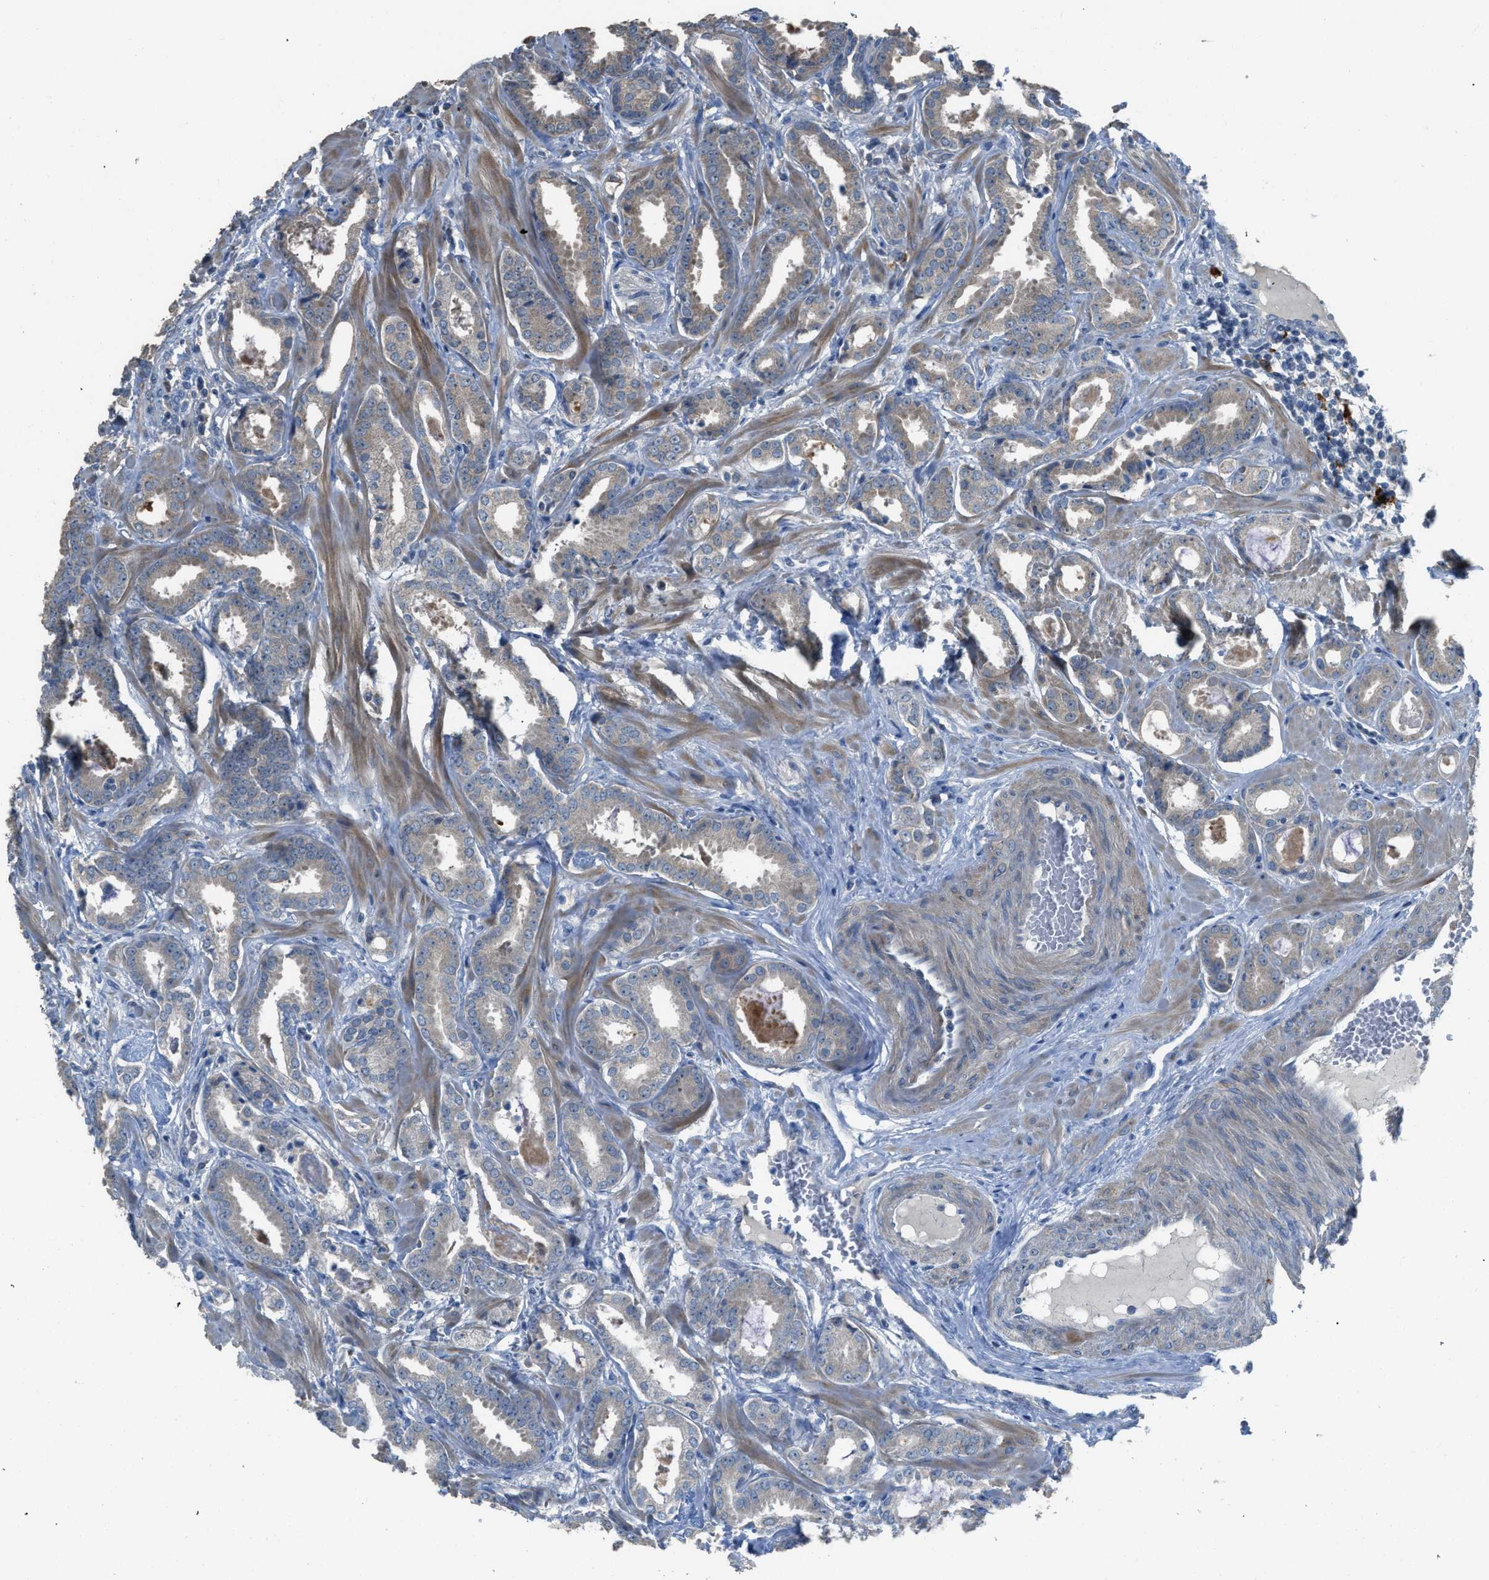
{"staining": {"intensity": "weak", "quantity": ">75%", "location": "cytoplasmic/membranous"}, "tissue": "prostate cancer", "cell_type": "Tumor cells", "image_type": "cancer", "snomed": [{"axis": "morphology", "description": "Adenocarcinoma, Low grade"}, {"axis": "topography", "description": "Prostate"}], "caption": "Immunohistochemistry micrograph of human prostate adenocarcinoma (low-grade) stained for a protein (brown), which demonstrates low levels of weak cytoplasmic/membranous staining in approximately >75% of tumor cells.", "gene": "TIMD4", "patient": {"sex": "male", "age": 53}}